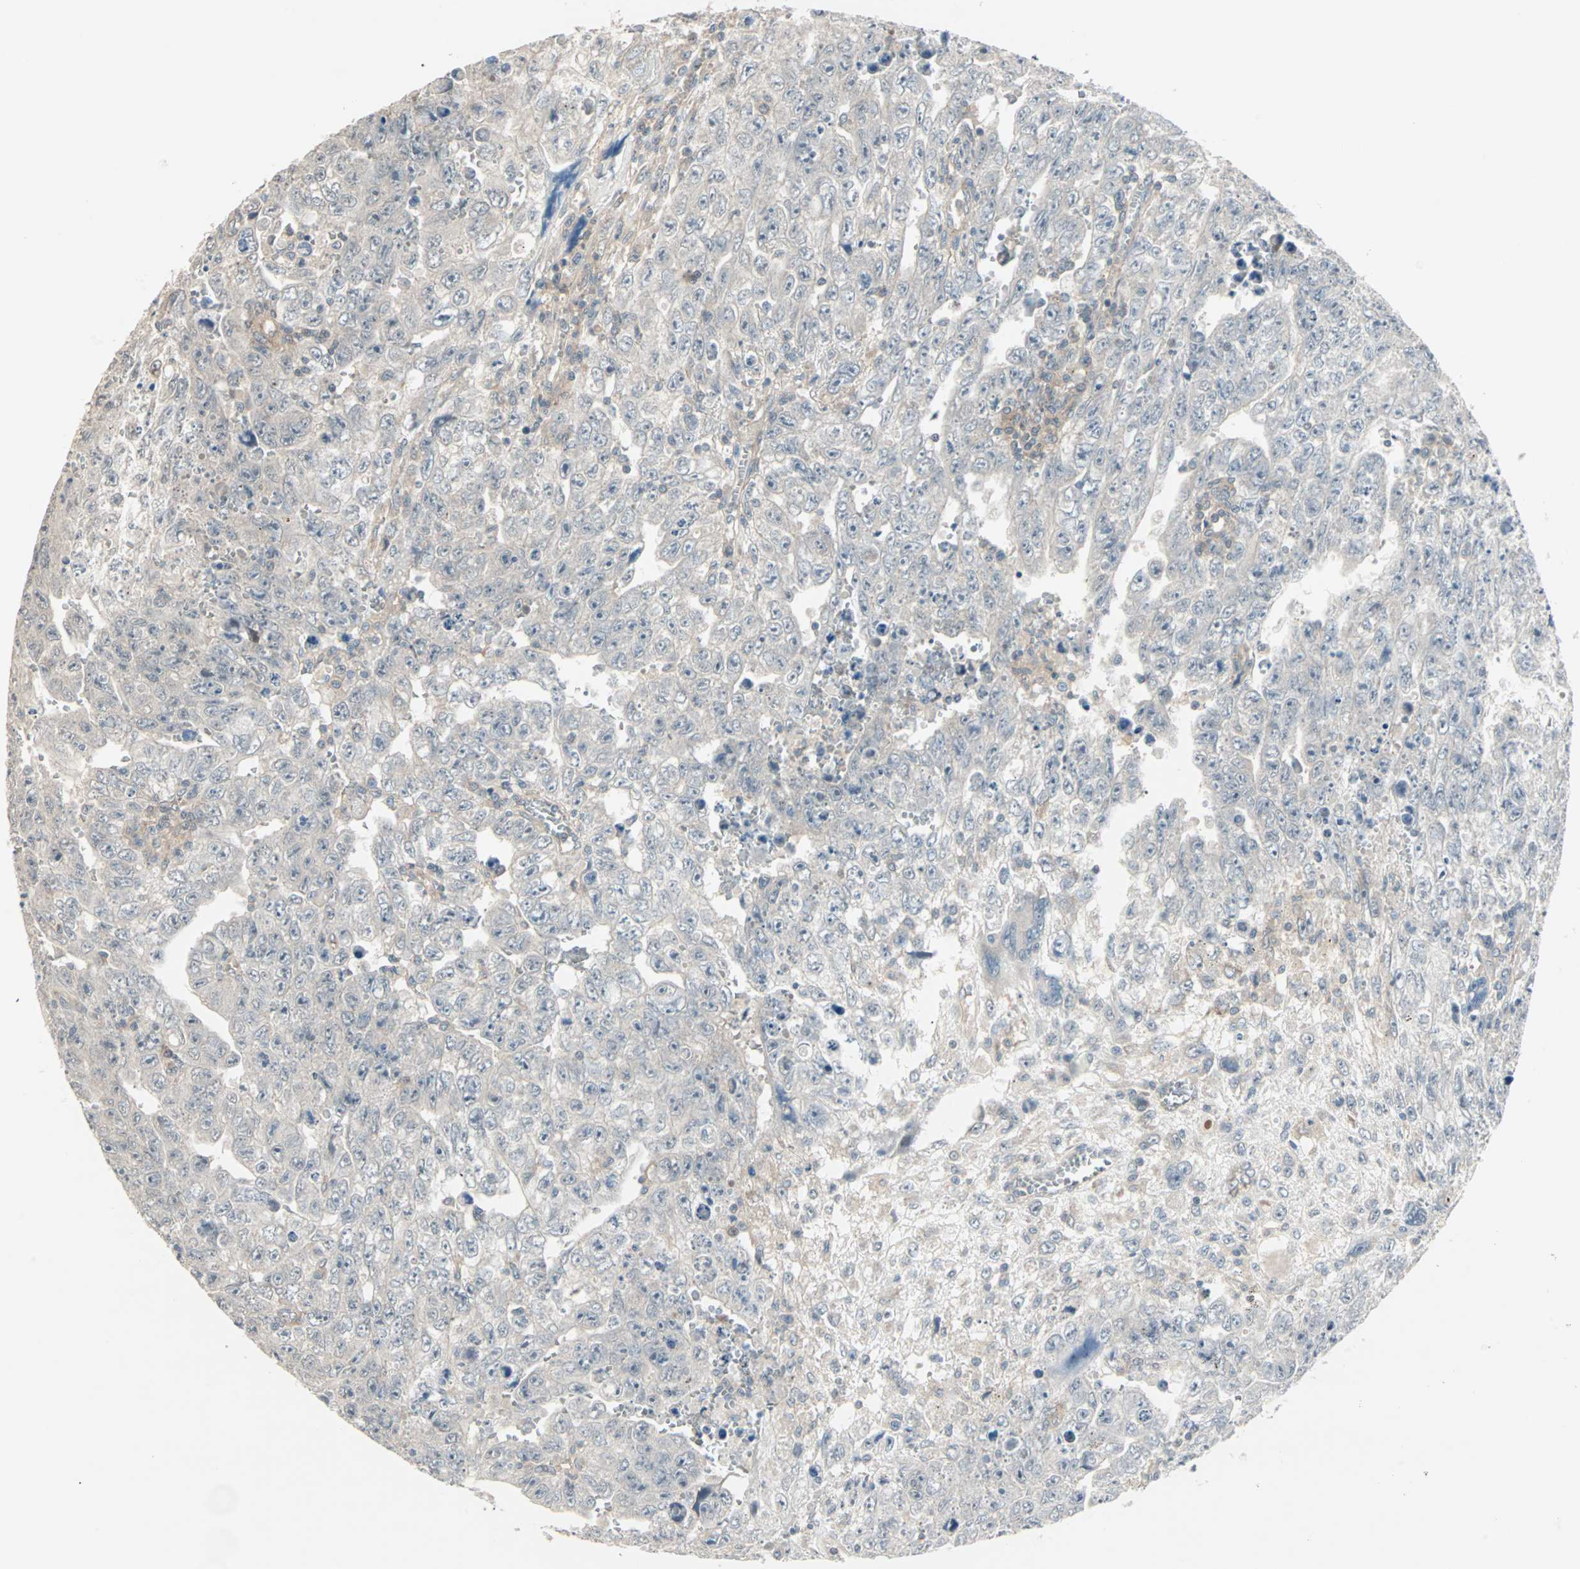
{"staining": {"intensity": "weak", "quantity": "<25%", "location": "cytoplasmic/membranous"}, "tissue": "testis cancer", "cell_type": "Tumor cells", "image_type": "cancer", "snomed": [{"axis": "morphology", "description": "Carcinoma, Embryonal, NOS"}, {"axis": "topography", "description": "Testis"}], "caption": "IHC micrograph of neoplastic tissue: embryonal carcinoma (testis) stained with DAB reveals no significant protein staining in tumor cells.", "gene": "ZFP36", "patient": {"sex": "male", "age": 28}}